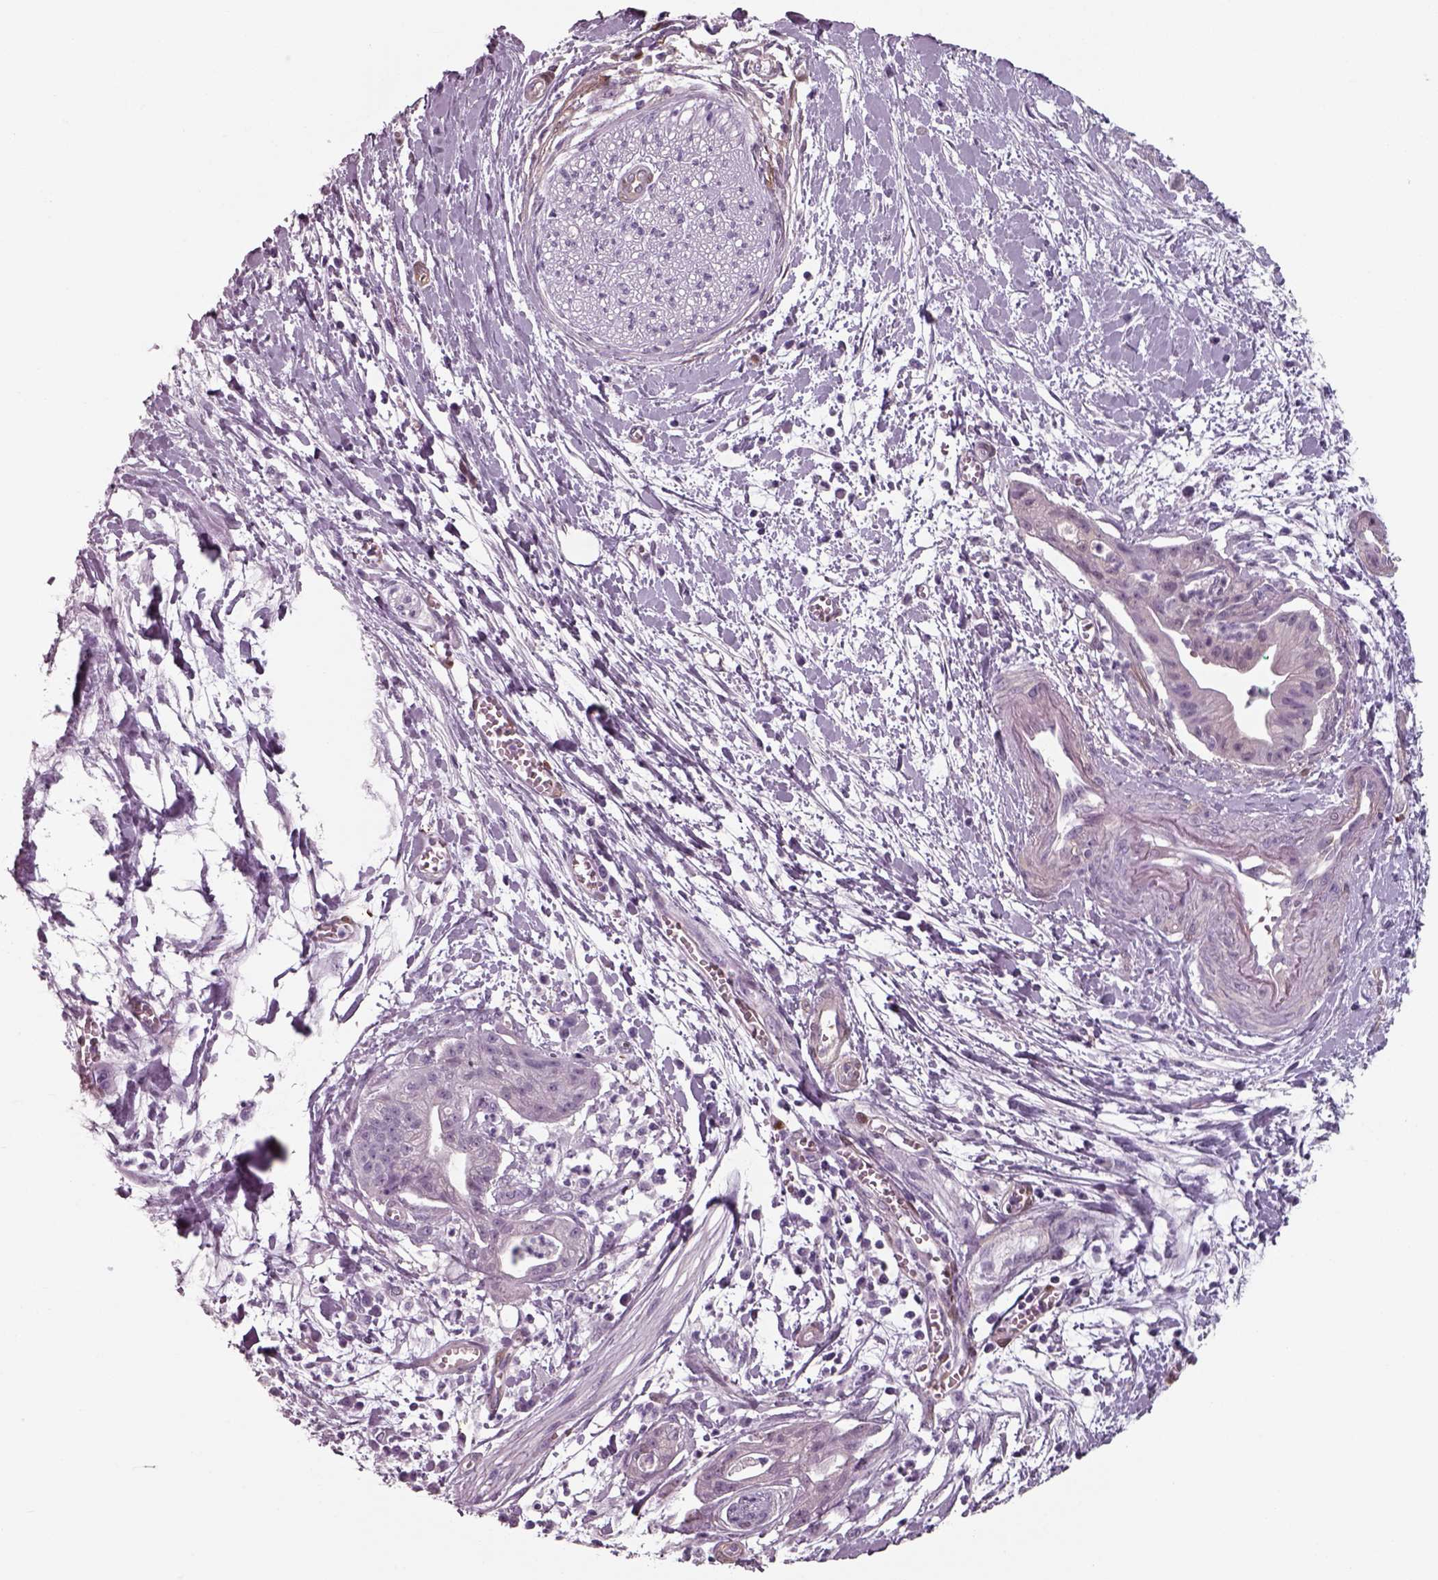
{"staining": {"intensity": "negative", "quantity": "none", "location": "none"}, "tissue": "pancreatic cancer", "cell_type": "Tumor cells", "image_type": "cancer", "snomed": [{"axis": "morphology", "description": "Normal tissue, NOS"}, {"axis": "morphology", "description": "Adenocarcinoma, NOS"}, {"axis": "topography", "description": "Lymph node"}, {"axis": "topography", "description": "Pancreas"}], "caption": "Immunohistochemical staining of human adenocarcinoma (pancreatic) displays no significant positivity in tumor cells.", "gene": "ISYNA1", "patient": {"sex": "female", "age": 58}}